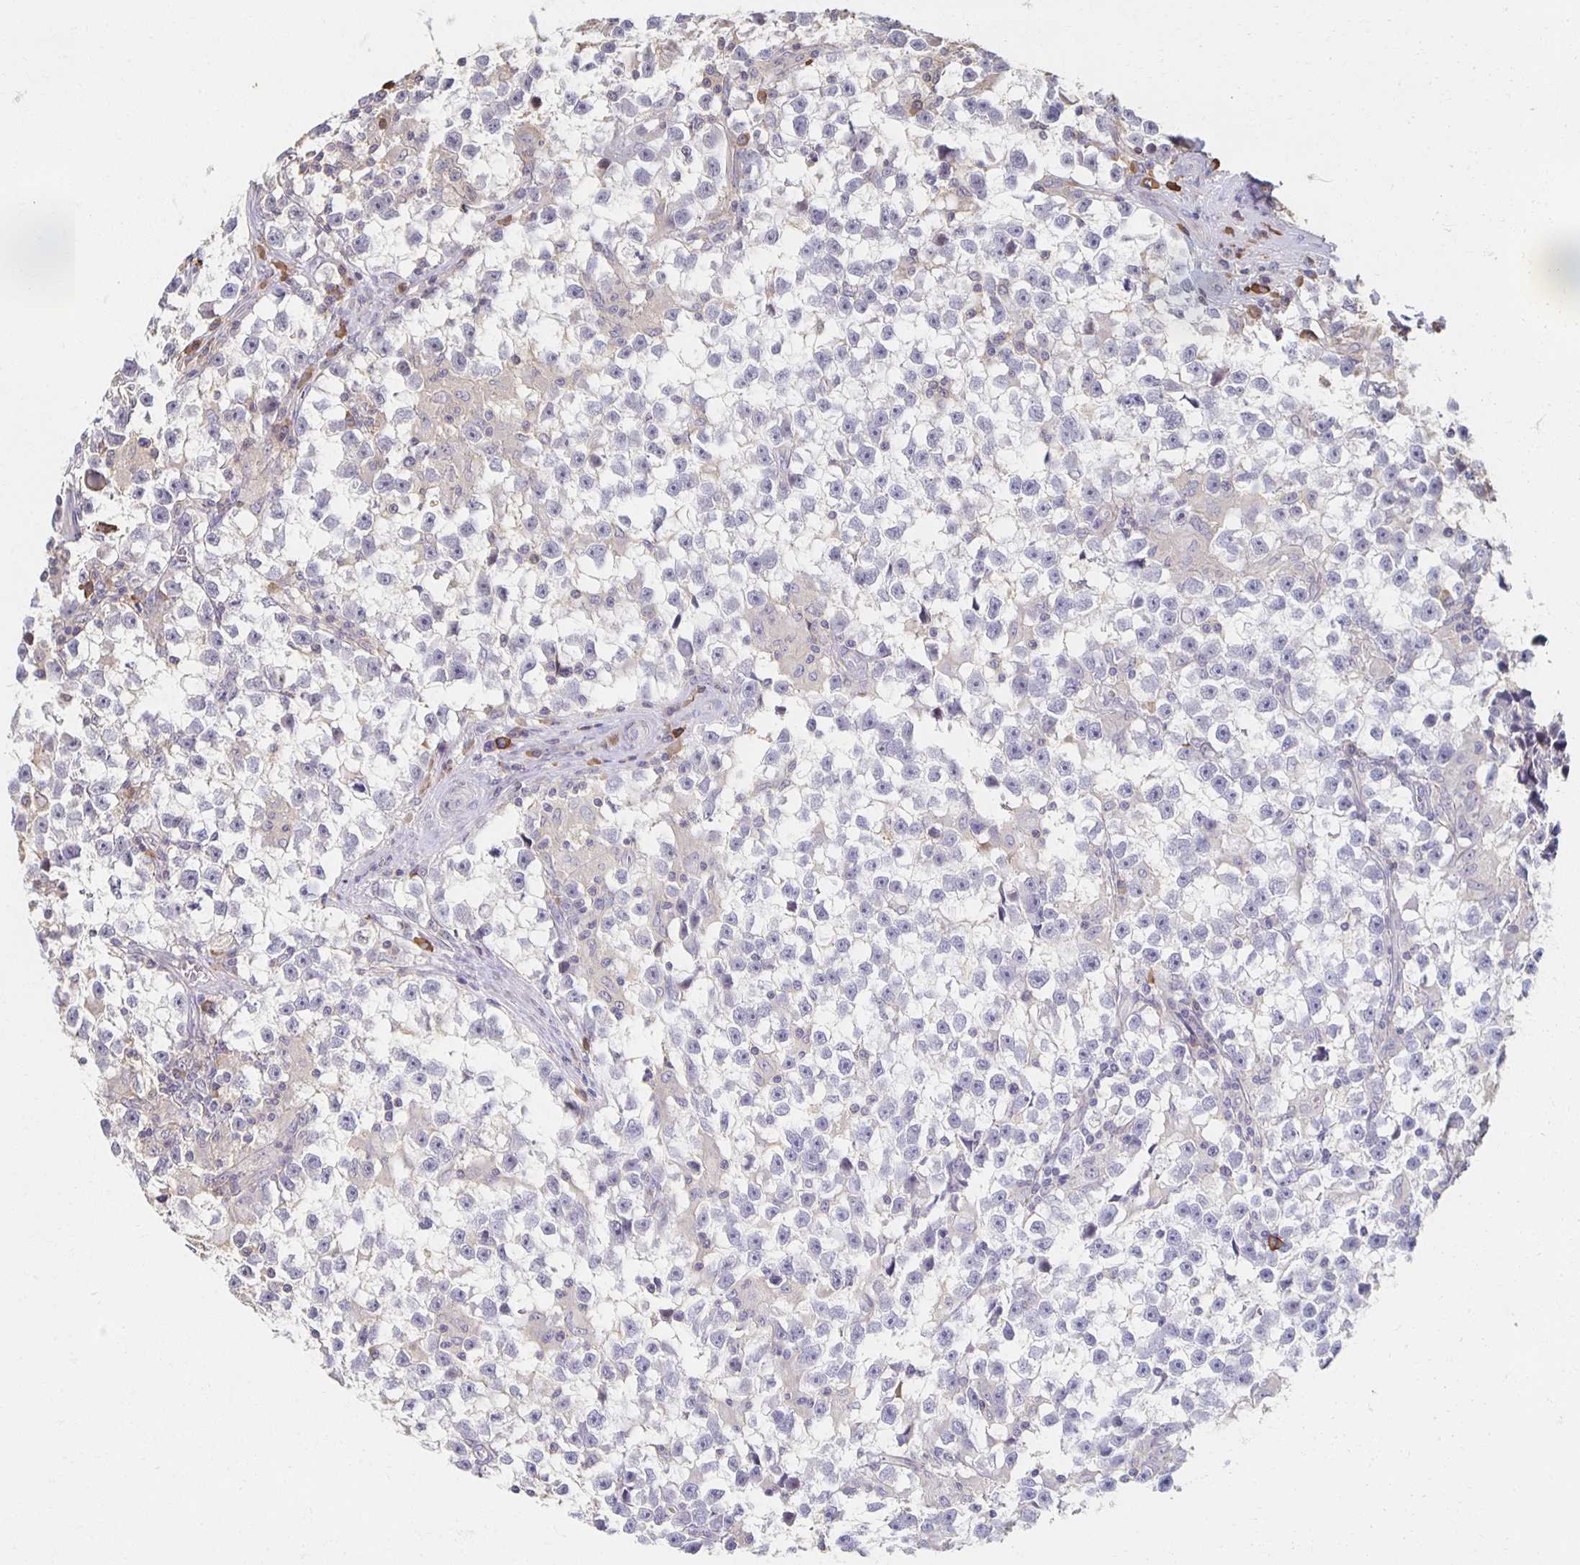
{"staining": {"intensity": "negative", "quantity": "none", "location": "none"}, "tissue": "testis cancer", "cell_type": "Tumor cells", "image_type": "cancer", "snomed": [{"axis": "morphology", "description": "Seminoma, NOS"}, {"axis": "topography", "description": "Testis"}], "caption": "The immunohistochemistry (IHC) micrograph has no significant positivity in tumor cells of testis seminoma tissue.", "gene": "ZNF692", "patient": {"sex": "male", "age": 31}}